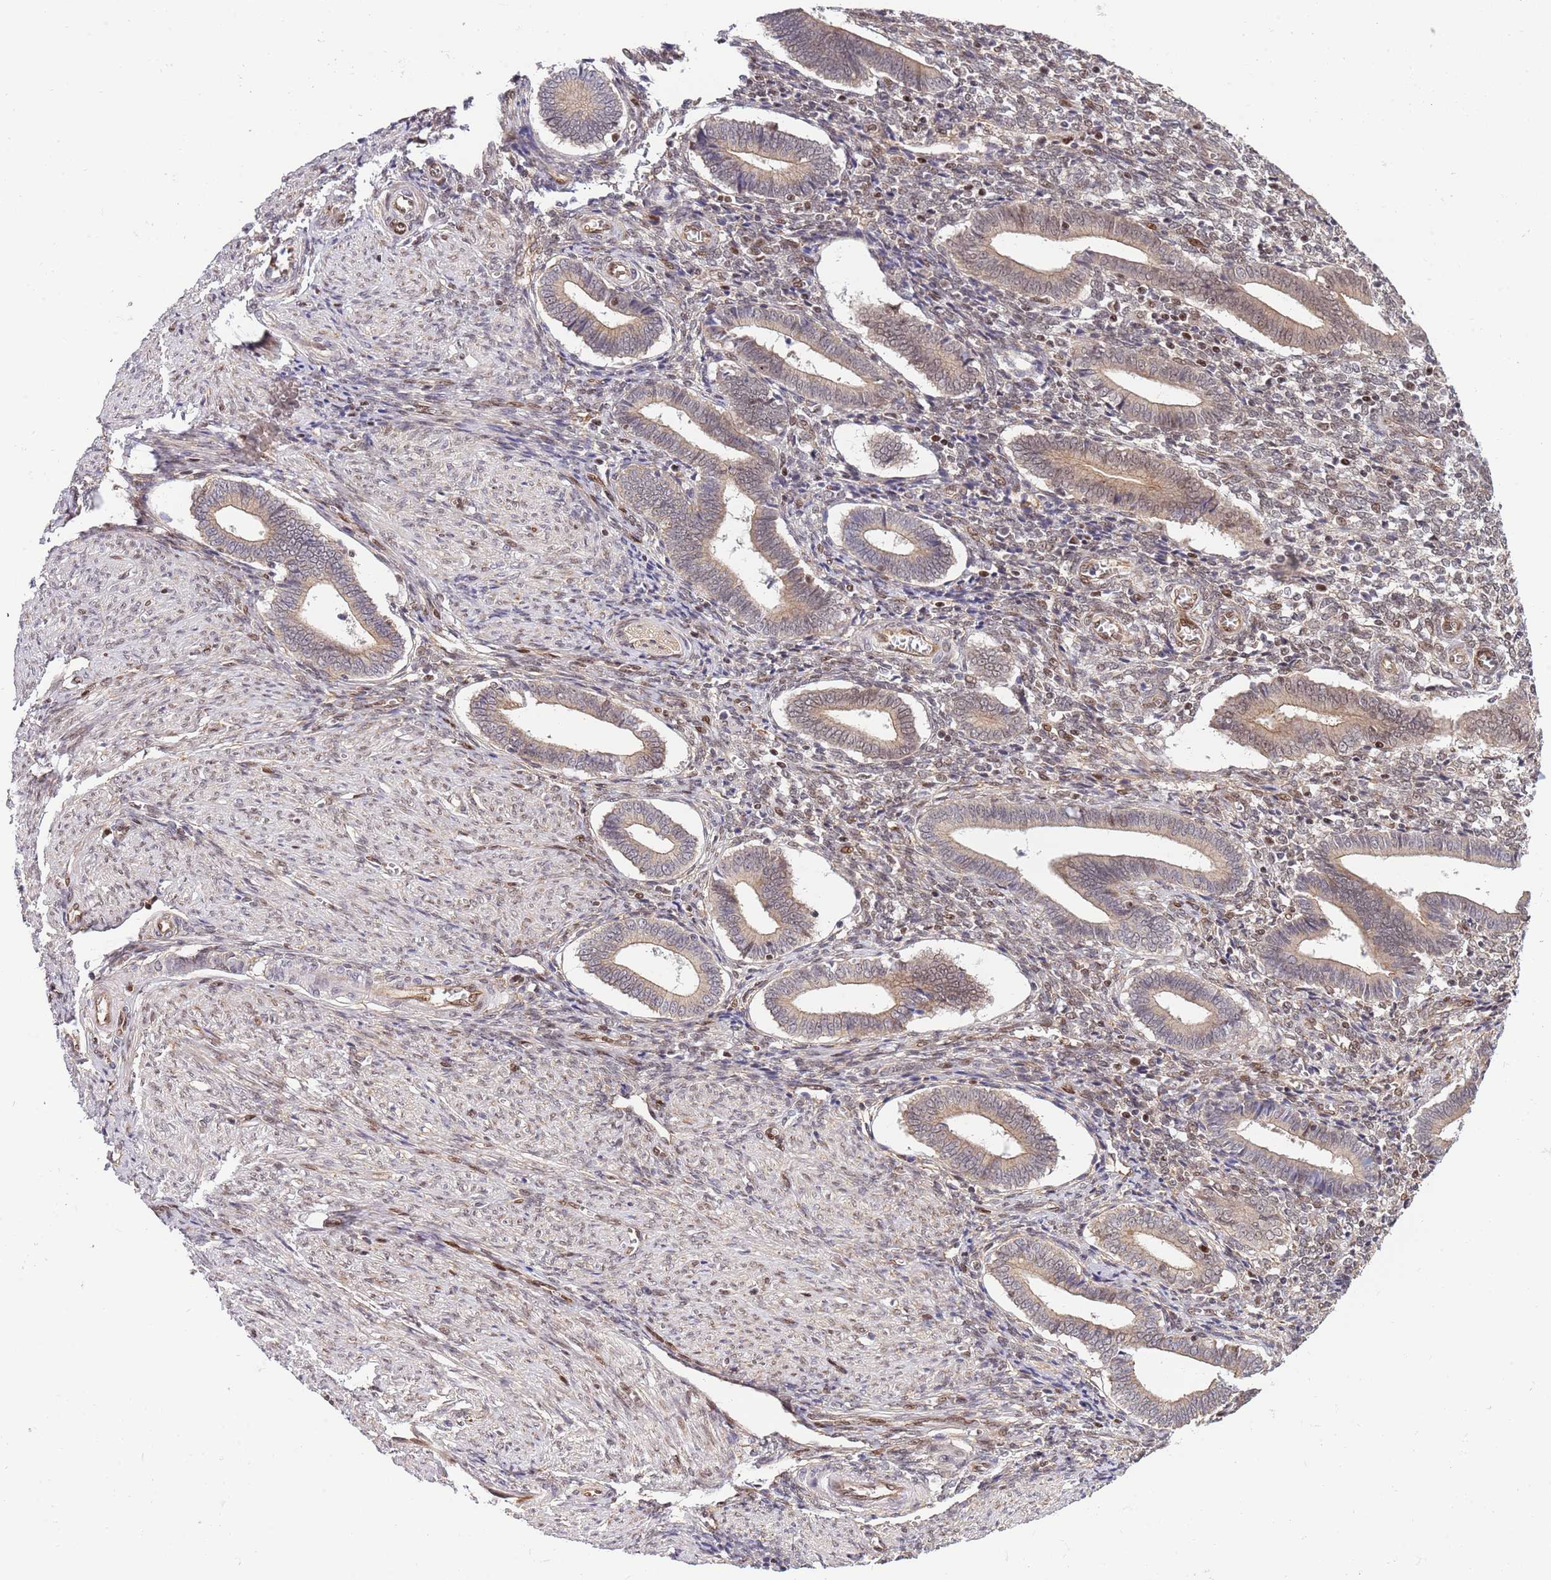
{"staining": {"intensity": "weak", "quantity": "25%-75%", "location": "cytoplasmic/membranous,nuclear"}, "tissue": "endometrium", "cell_type": "Cells in endometrial stroma", "image_type": "normal", "snomed": [{"axis": "morphology", "description": "Normal tissue, NOS"}, {"axis": "topography", "description": "Other"}, {"axis": "topography", "description": "Endometrium"}], "caption": "A histopathology image showing weak cytoplasmic/membranous,nuclear expression in approximately 25%-75% of cells in endometrial stroma in benign endometrium, as visualized by brown immunohistochemical staining.", "gene": "TBX10", "patient": {"sex": "female", "age": 44}}